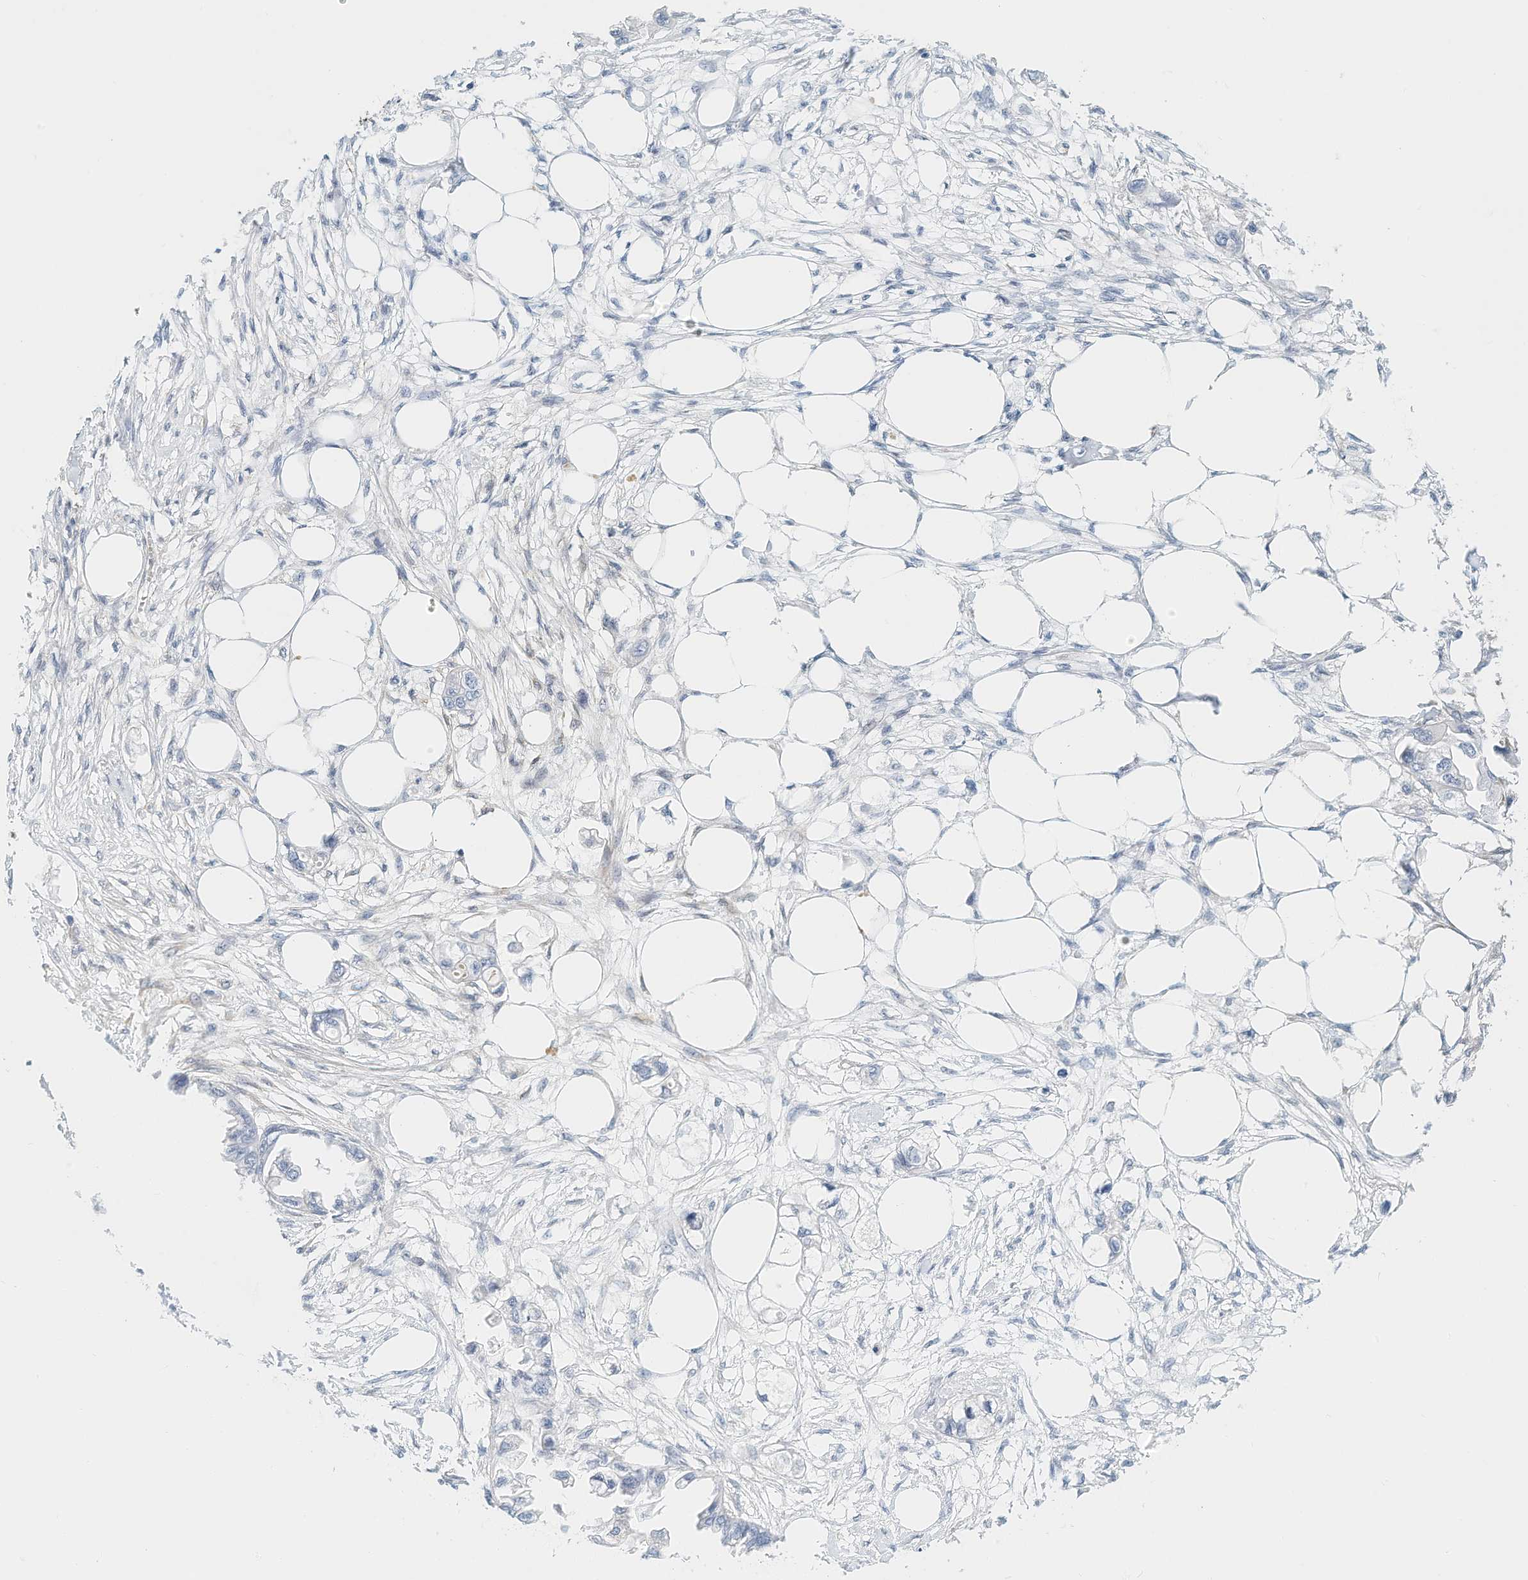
{"staining": {"intensity": "negative", "quantity": "none", "location": "none"}, "tissue": "endometrial cancer", "cell_type": "Tumor cells", "image_type": "cancer", "snomed": [{"axis": "morphology", "description": "Adenocarcinoma, NOS"}, {"axis": "morphology", "description": "Adenocarcinoma, metastatic, NOS"}, {"axis": "topography", "description": "Adipose tissue"}, {"axis": "topography", "description": "Endometrium"}], "caption": "This is an immunohistochemistry photomicrograph of human endometrial cancer. There is no staining in tumor cells.", "gene": "ARHGAP28", "patient": {"sex": "female", "age": 67}}